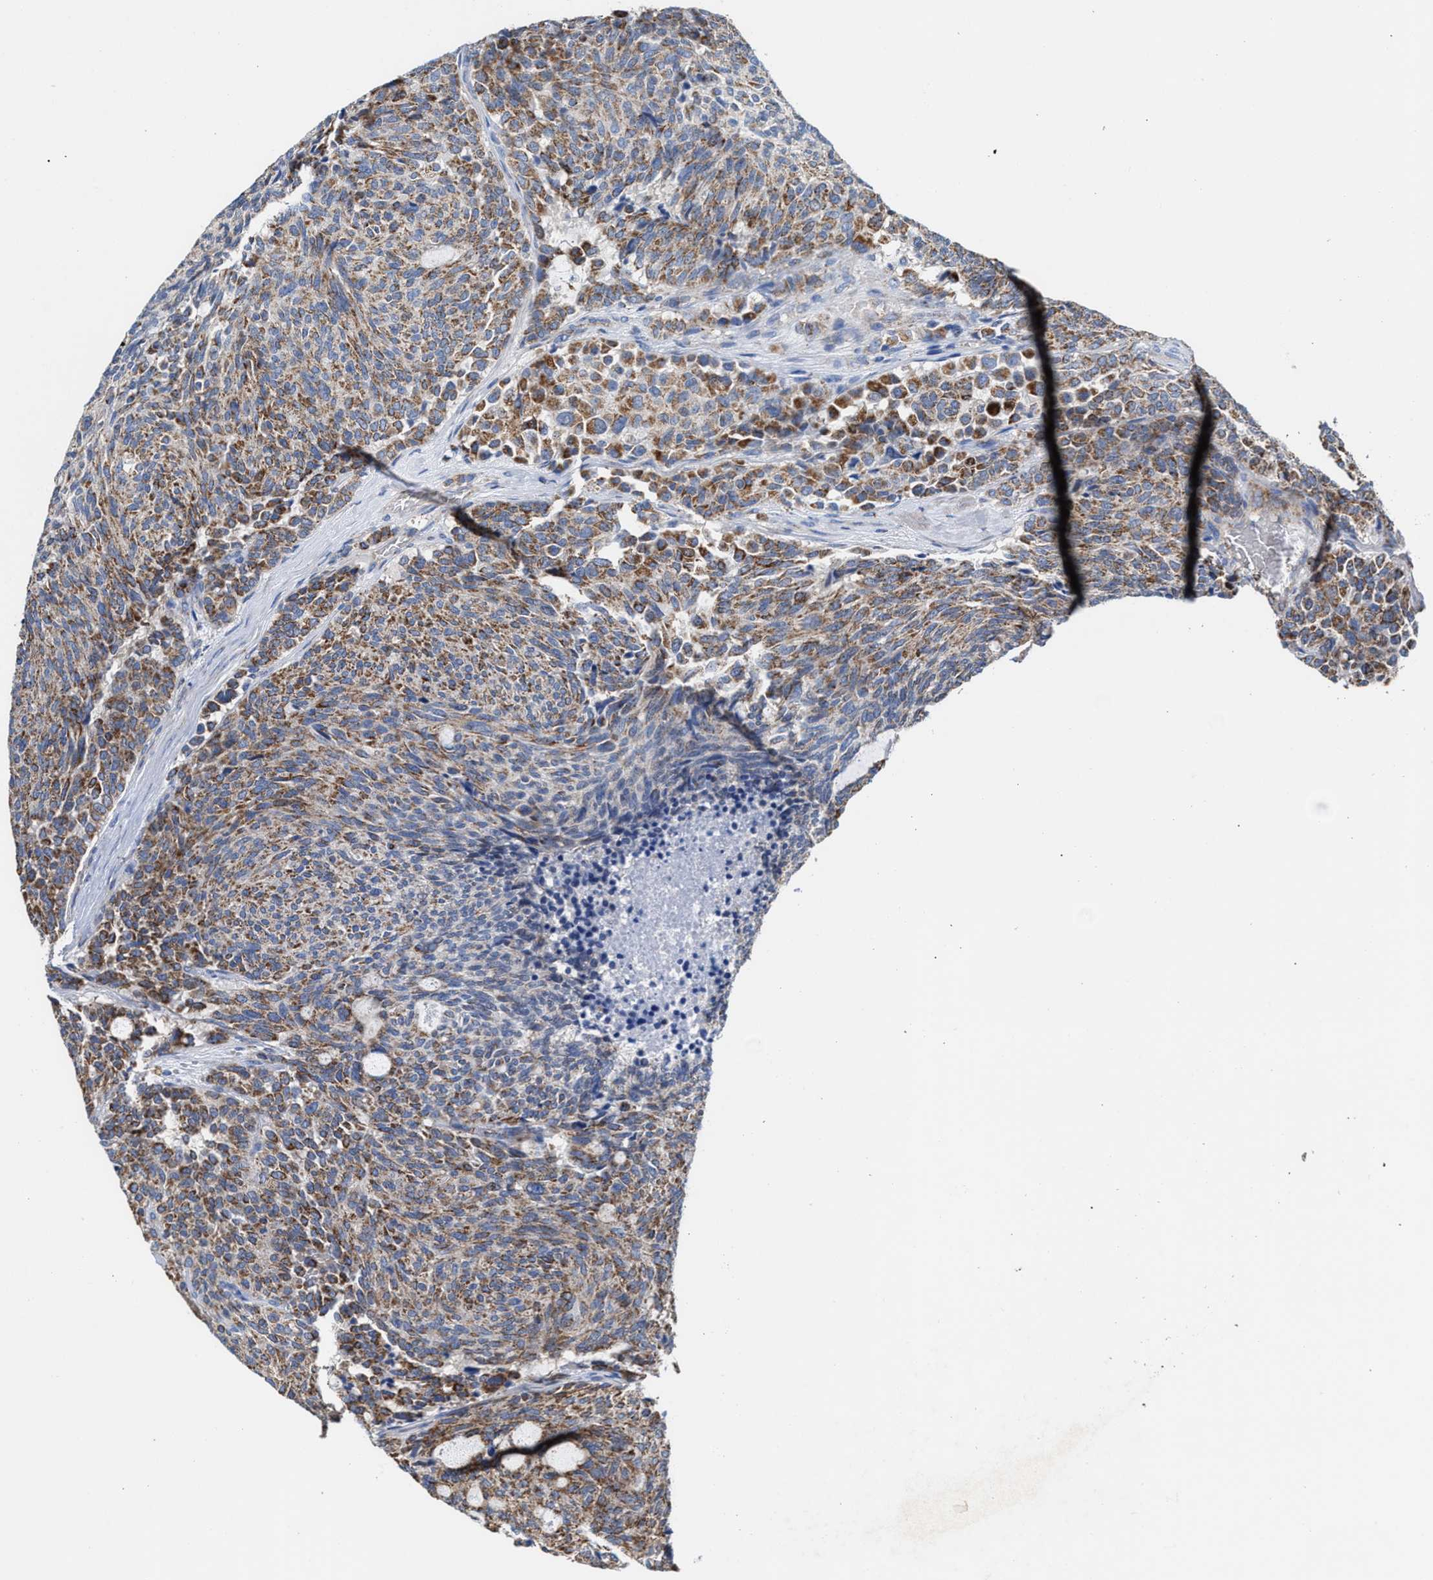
{"staining": {"intensity": "moderate", "quantity": ">75%", "location": "cytoplasmic/membranous"}, "tissue": "carcinoid", "cell_type": "Tumor cells", "image_type": "cancer", "snomed": [{"axis": "morphology", "description": "Carcinoid, malignant, NOS"}, {"axis": "topography", "description": "Pancreas"}], "caption": "There is medium levels of moderate cytoplasmic/membranous staining in tumor cells of carcinoid, as demonstrated by immunohistochemical staining (brown color).", "gene": "MECR", "patient": {"sex": "female", "age": 54}}